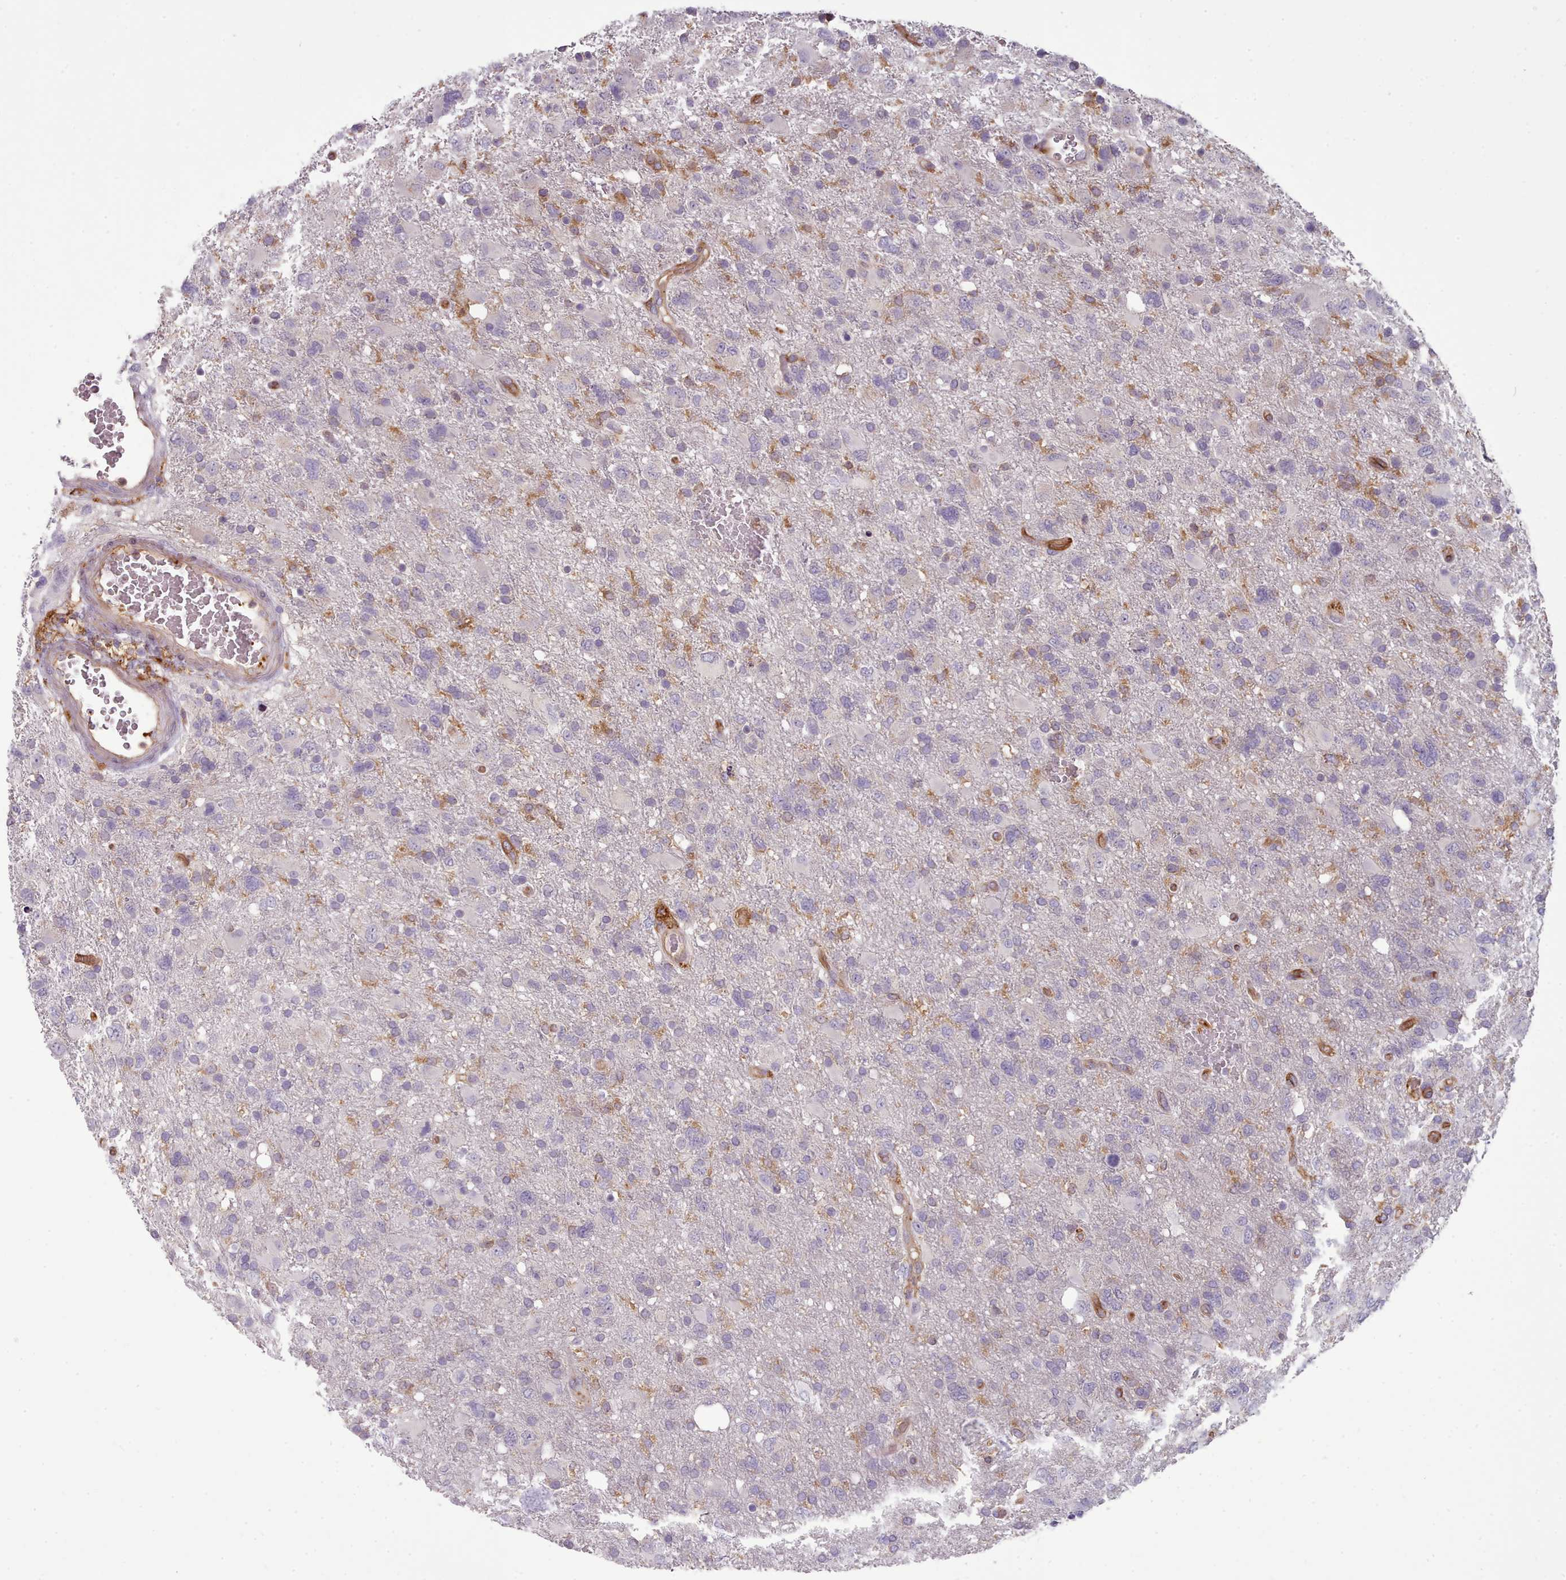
{"staining": {"intensity": "negative", "quantity": "none", "location": "none"}, "tissue": "glioma", "cell_type": "Tumor cells", "image_type": "cancer", "snomed": [{"axis": "morphology", "description": "Glioma, malignant, High grade"}, {"axis": "topography", "description": "Brain"}], "caption": "Tumor cells are negative for brown protein staining in glioma.", "gene": "CD300LF", "patient": {"sex": "male", "age": 61}}